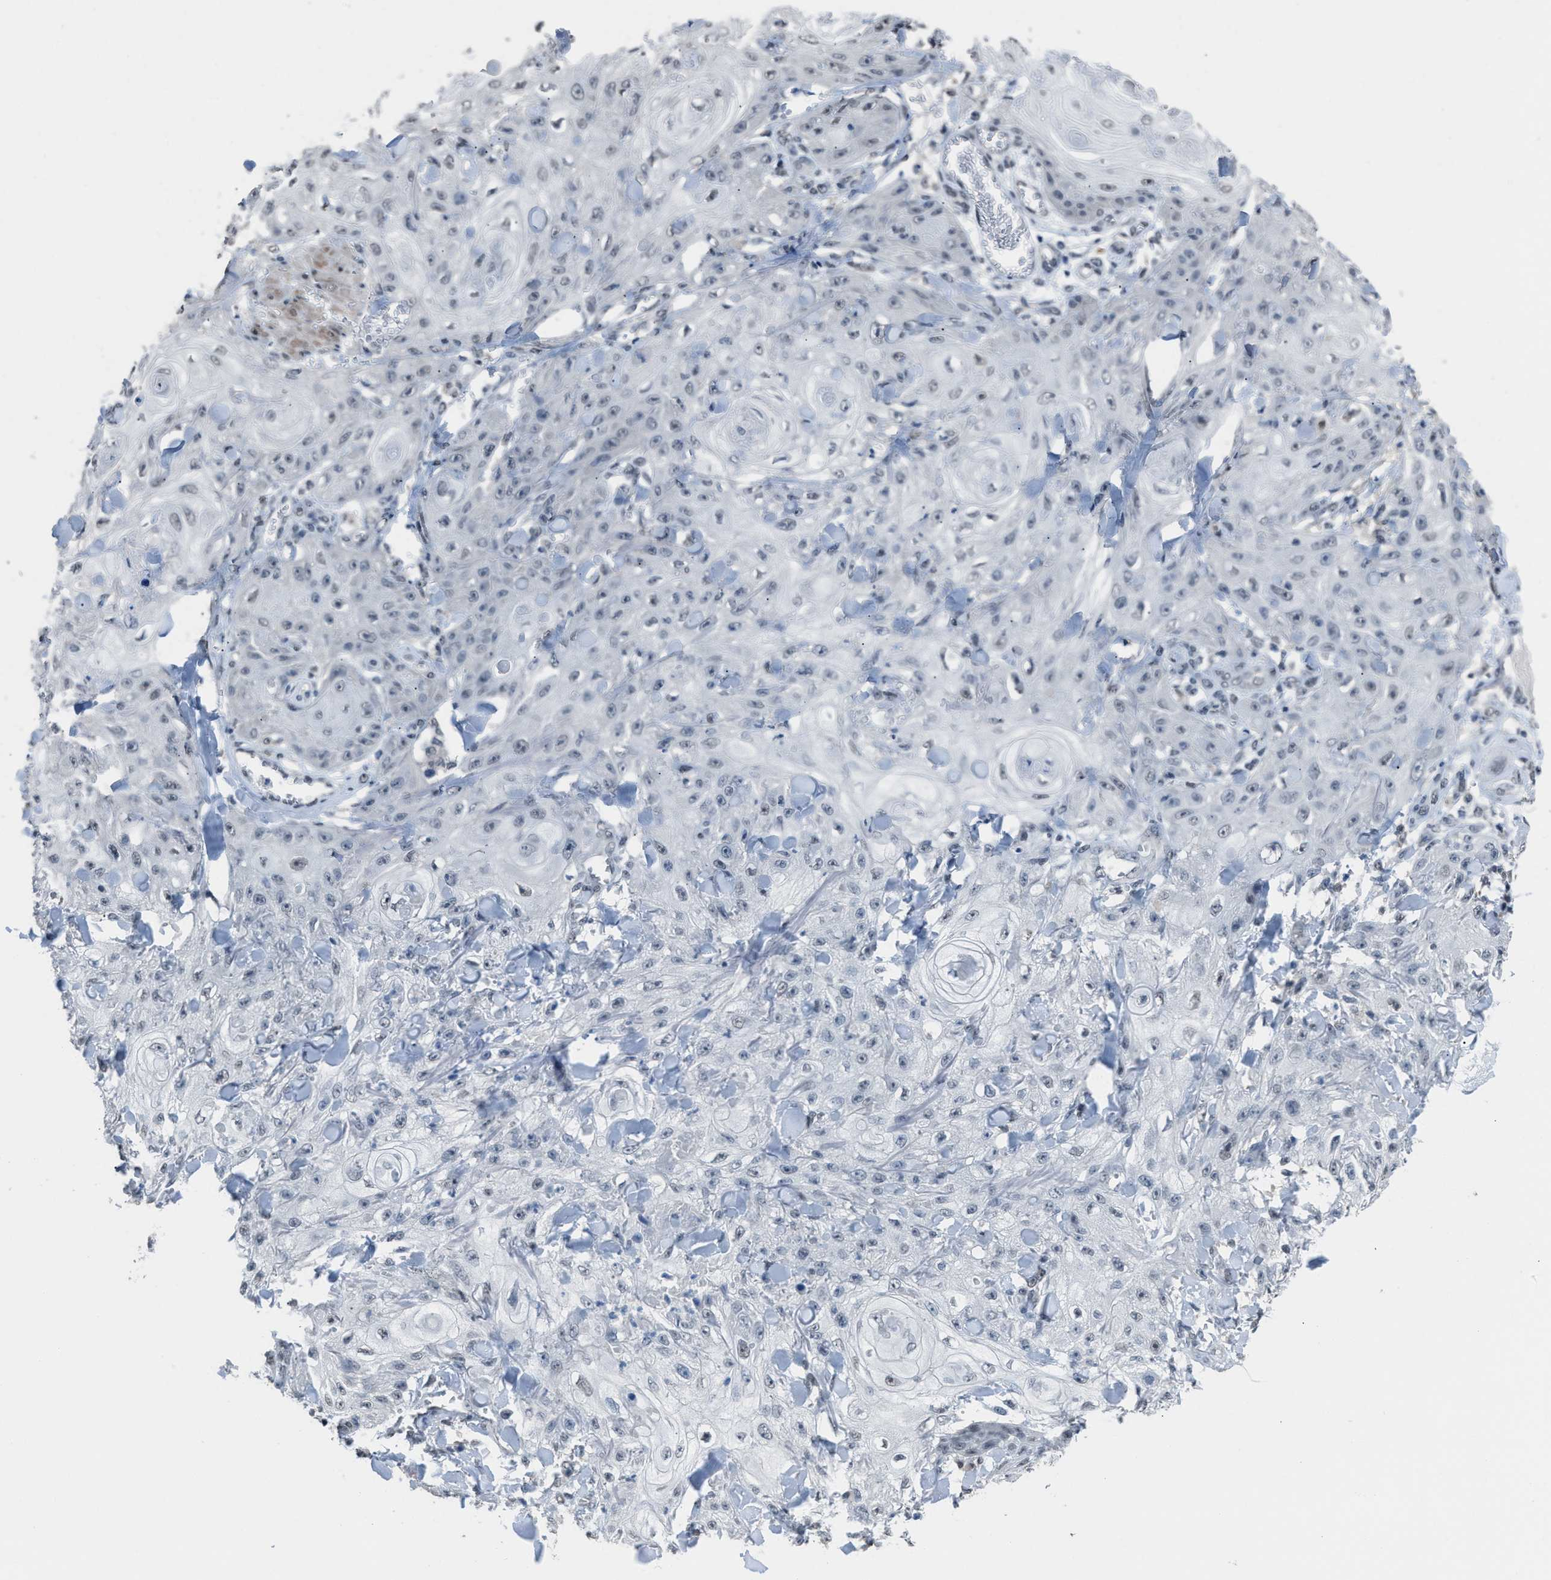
{"staining": {"intensity": "weak", "quantity": "<25%", "location": "nuclear"}, "tissue": "skin cancer", "cell_type": "Tumor cells", "image_type": "cancer", "snomed": [{"axis": "morphology", "description": "Squamous cell carcinoma, NOS"}, {"axis": "topography", "description": "Skin"}], "caption": "Tumor cells show no significant protein expression in squamous cell carcinoma (skin). The staining was performed using DAB (3,3'-diaminobenzidine) to visualize the protein expression in brown, while the nuclei were stained in blue with hematoxylin (Magnification: 20x).", "gene": "ZNF276", "patient": {"sex": "male", "age": 74}}